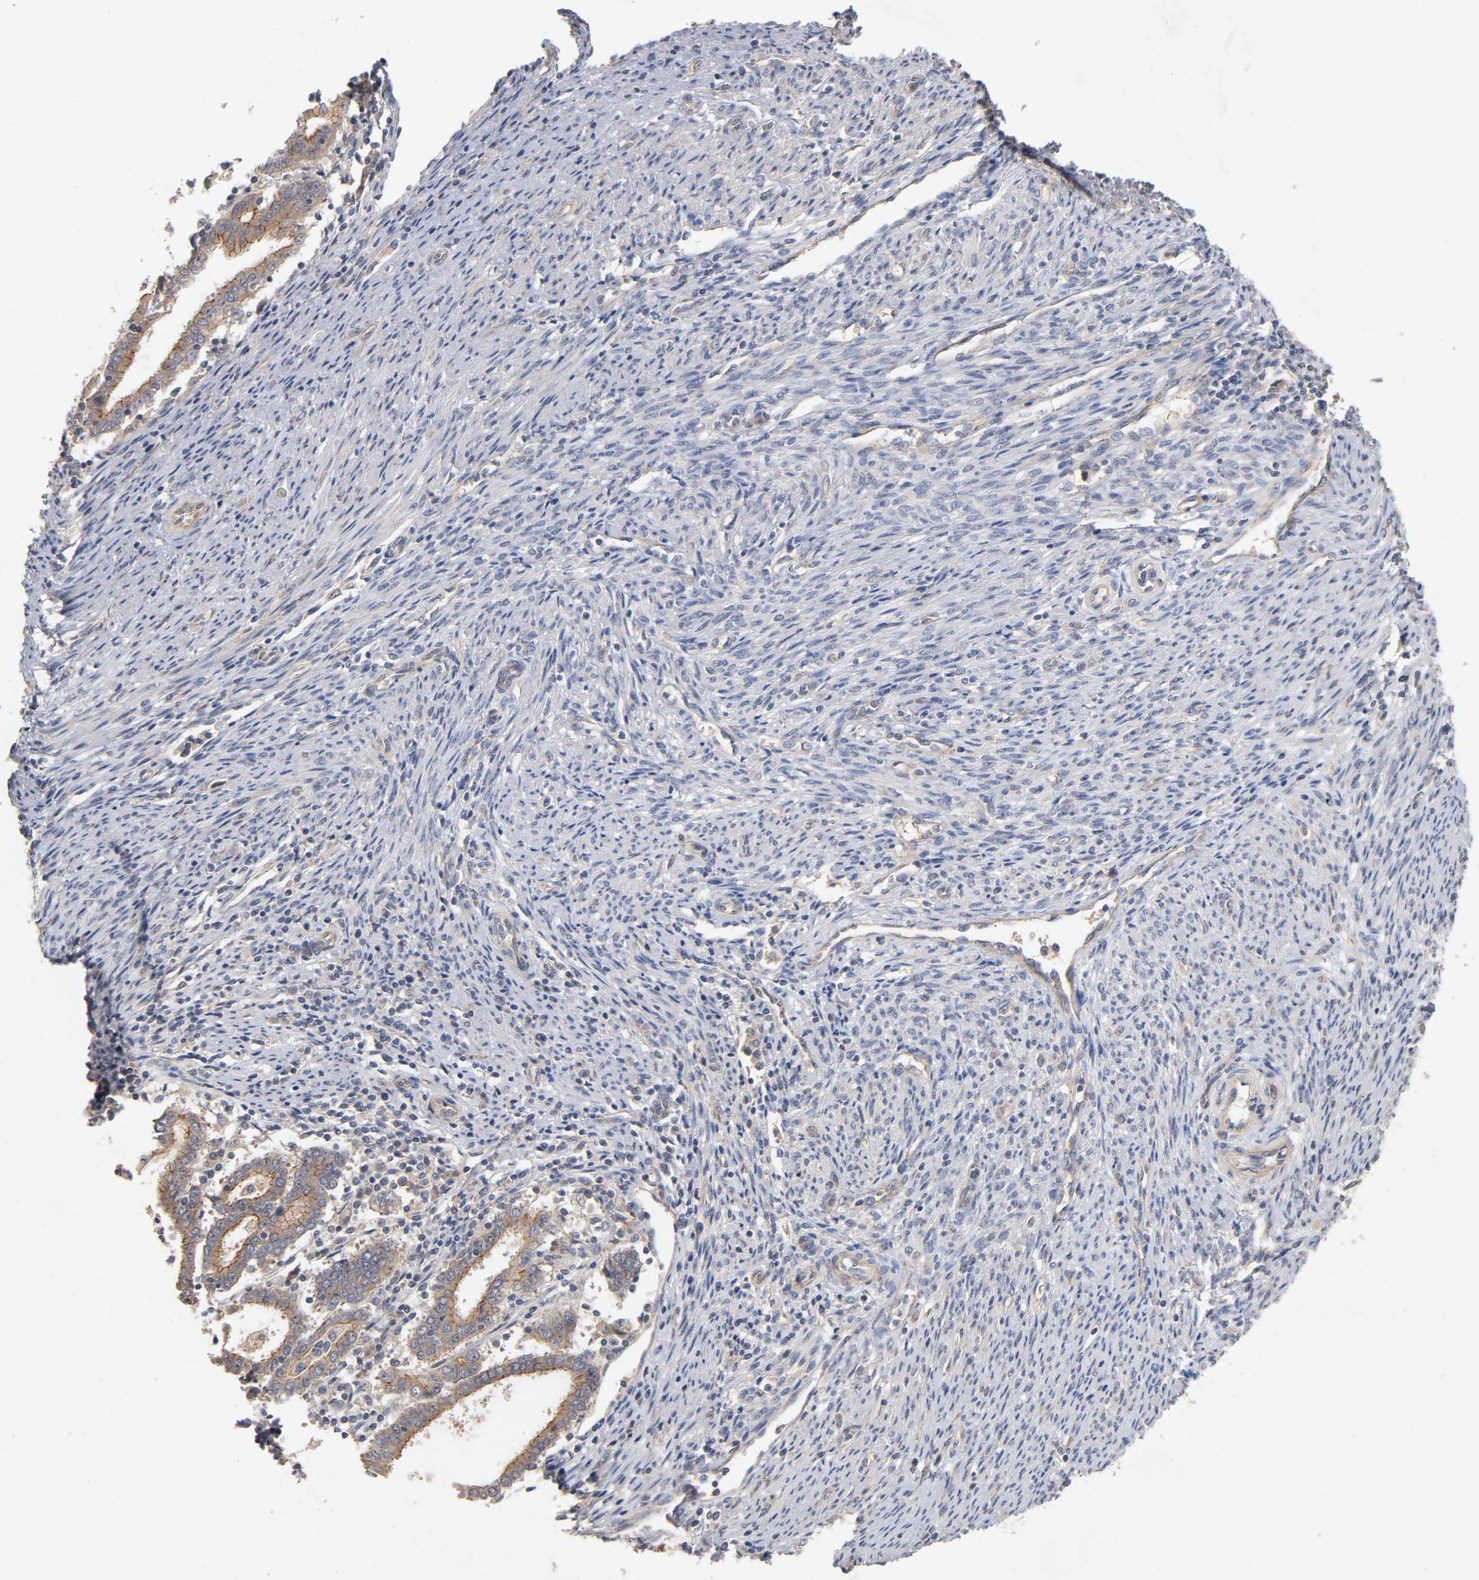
{"staining": {"intensity": "moderate", "quantity": ">75%", "location": "cytoplasmic/membranous"}, "tissue": "endometrial cancer", "cell_type": "Tumor cells", "image_type": "cancer", "snomed": [{"axis": "morphology", "description": "Adenocarcinoma, NOS"}, {"axis": "topography", "description": "Uterus"}], "caption": "Moderate cytoplasmic/membranous expression is seen in about >75% of tumor cells in adenocarcinoma (endometrial).", "gene": "PDZD11", "patient": {"sex": "female", "age": 83}}